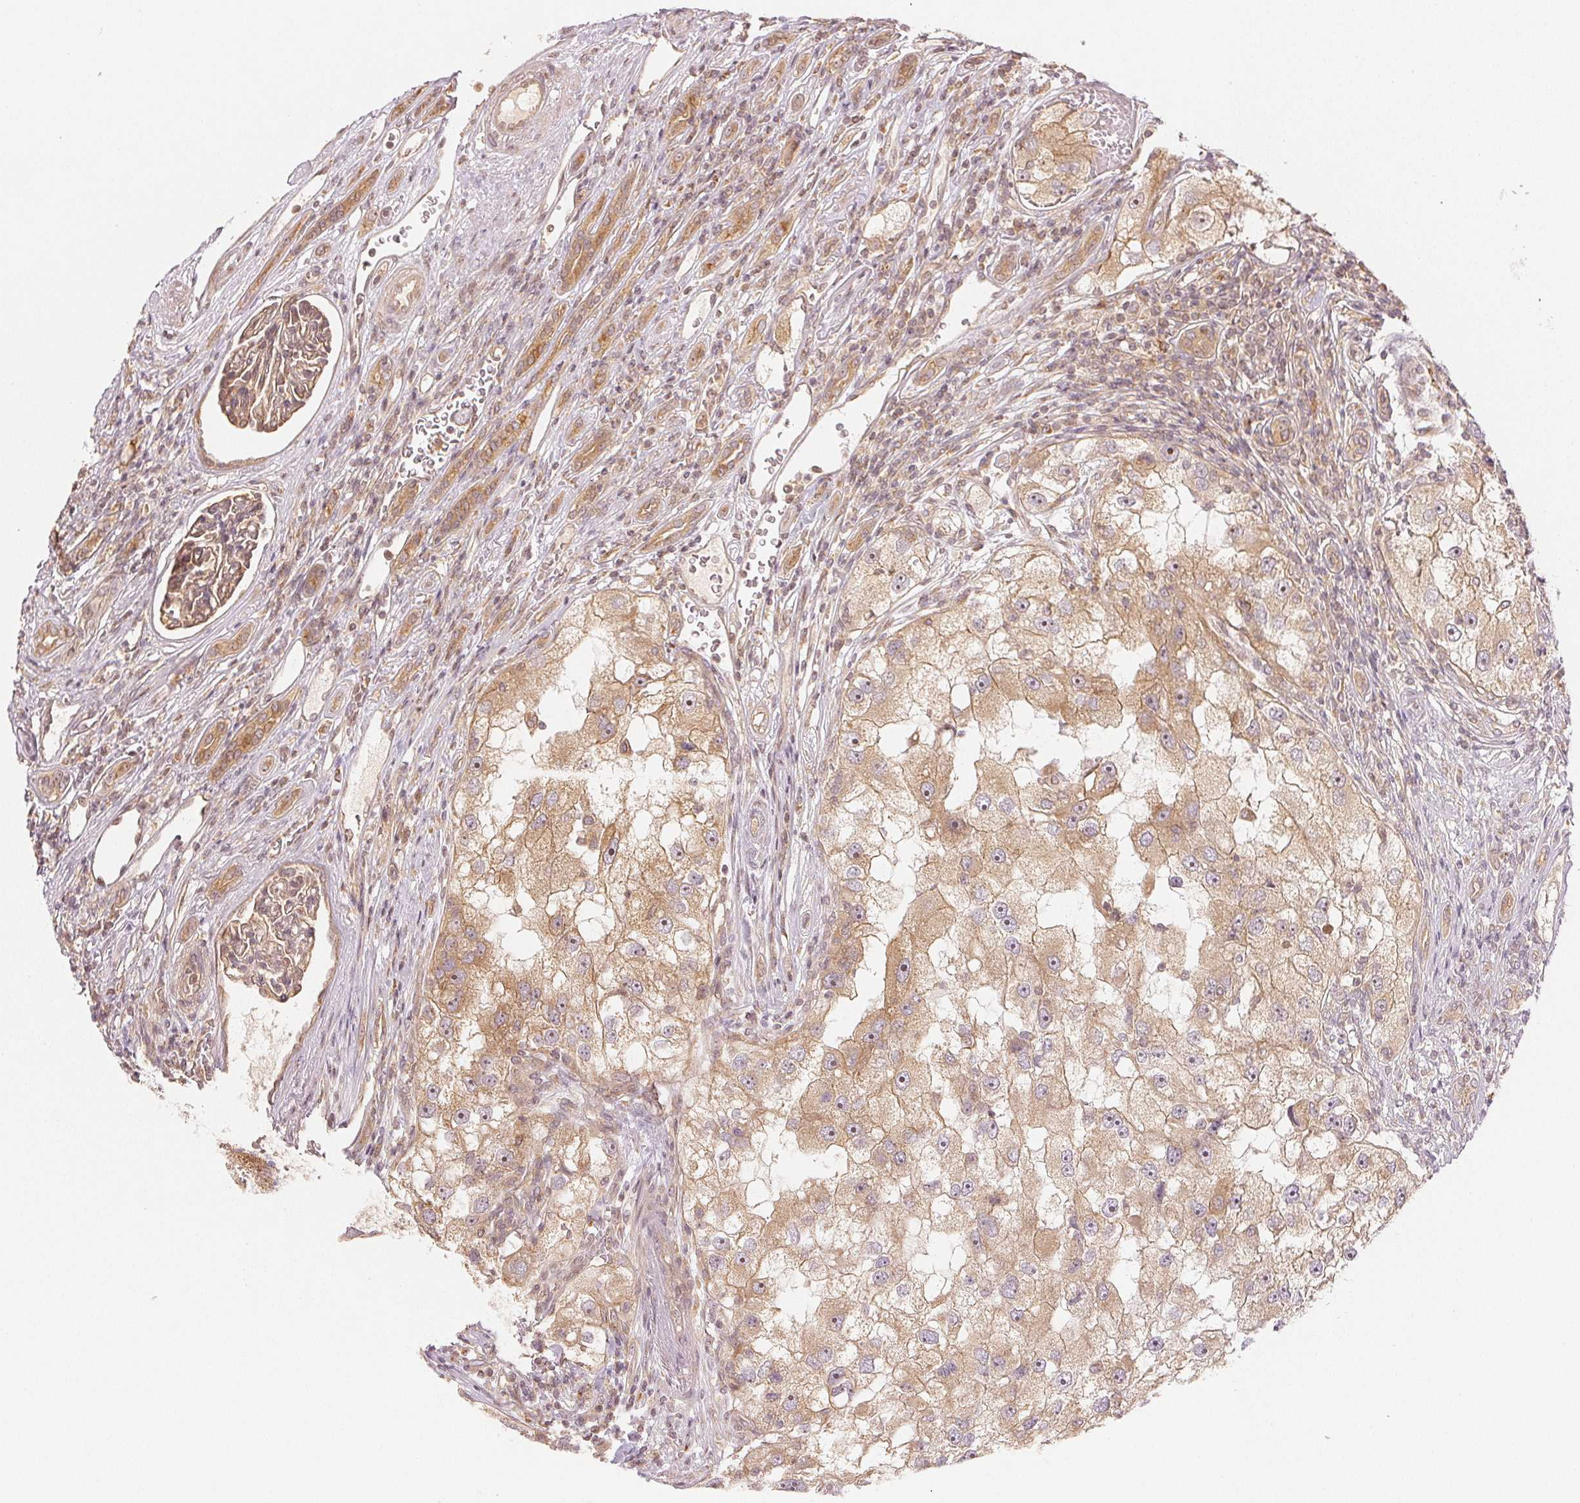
{"staining": {"intensity": "moderate", "quantity": ">75%", "location": "cytoplasmic/membranous,nuclear"}, "tissue": "renal cancer", "cell_type": "Tumor cells", "image_type": "cancer", "snomed": [{"axis": "morphology", "description": "Adenocarcinoma, NOS"}, {"axis": "topography", "description": "Kidney"}], "caption": "Moderate cytoplasmic/membranous and nuclear protein staining is seen in approximately >75% of tumor cells in renal cancer.", "gene": "WDR54", "patient": {"sex": "male", "age": 63}}